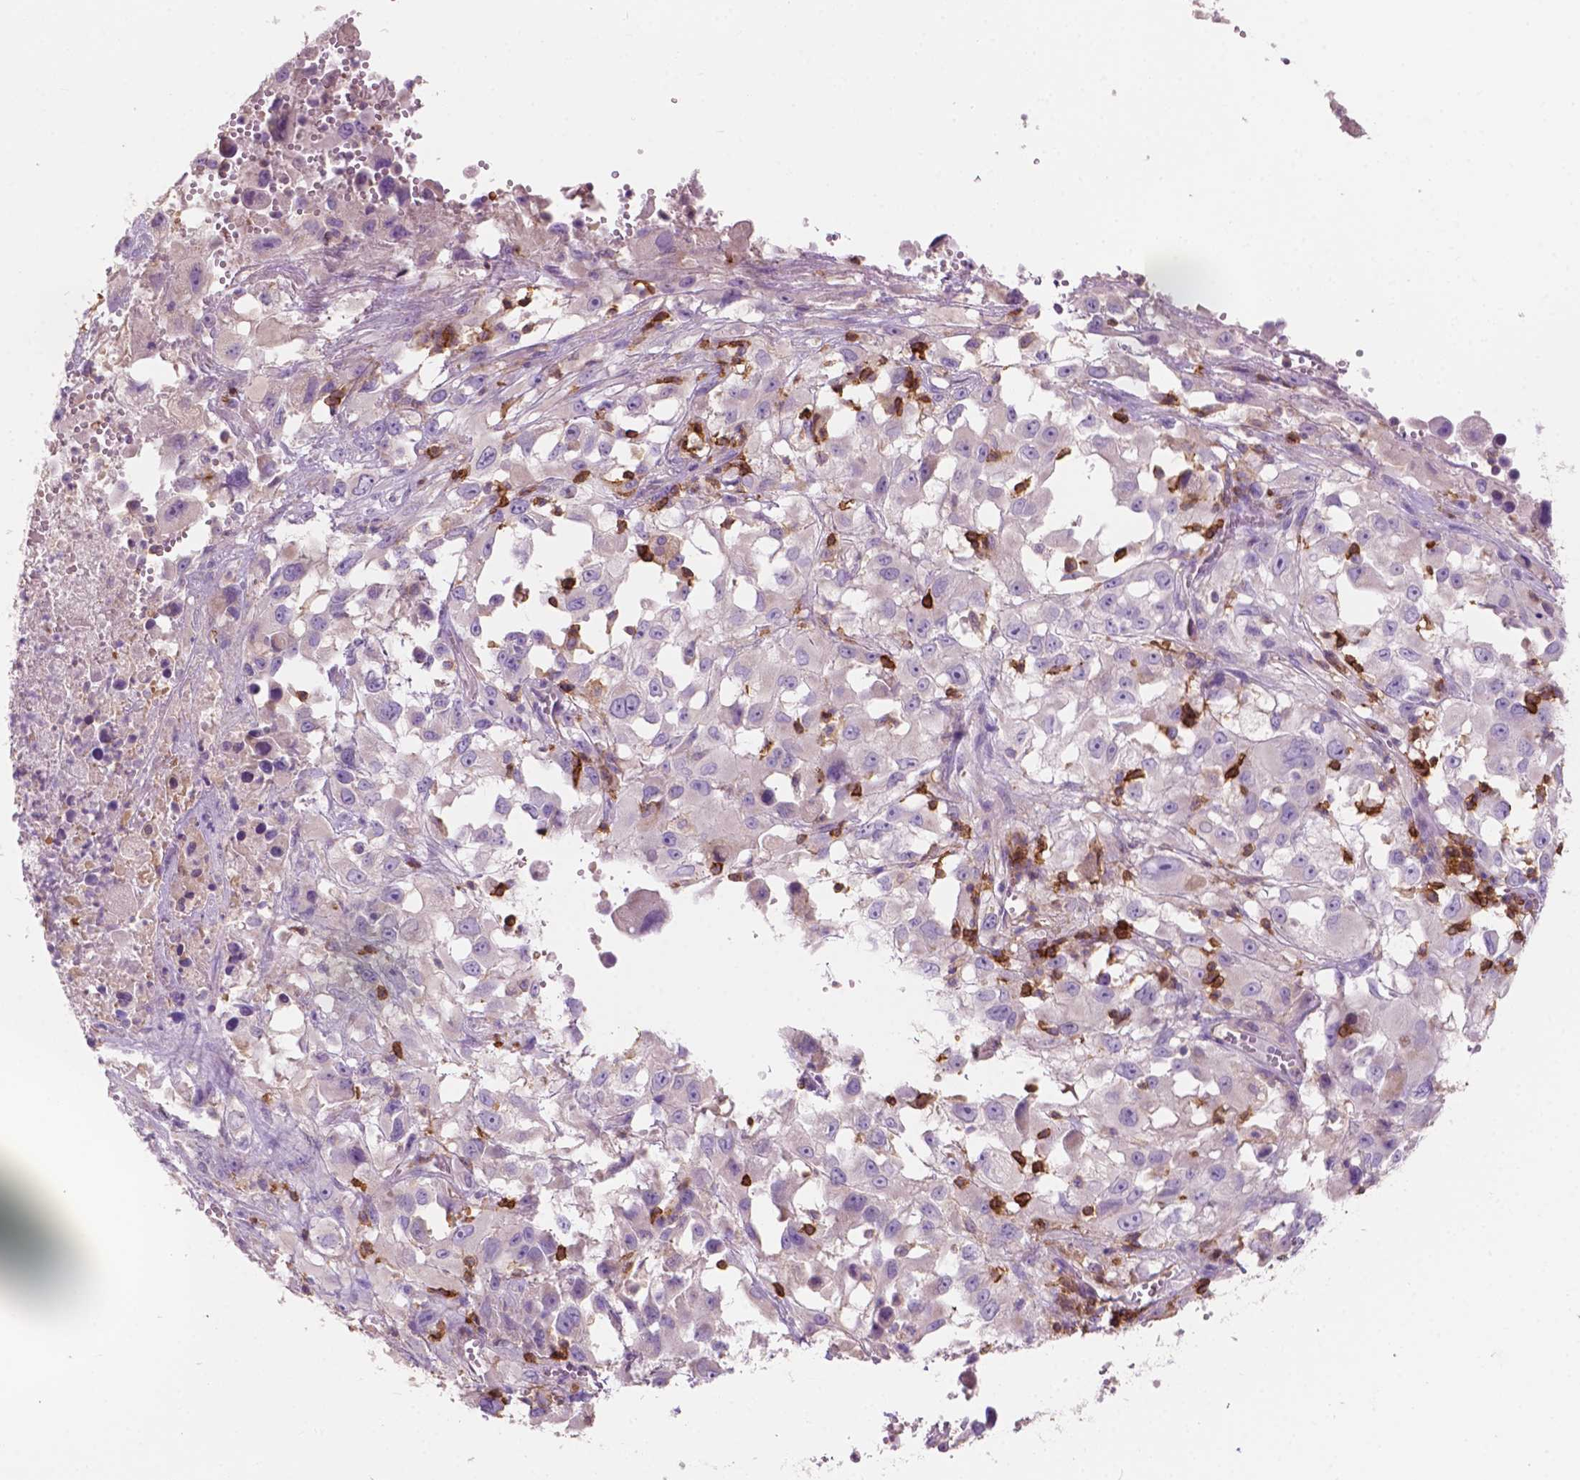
{"staining": {"intensity": "negative", "quantity": "none", "location": "none"}, "tissue": "melanoma", "cell_type": "Tumor cells", "image_type": "cancer", "snomed": [{"axis": "morphology", "description": "Malignant melanoma, Metastatic site"}, {"axis": "topography", "description": "Soft tissue"}], "caption": "A histopathology image of malignant melanoma (metastatic site) stained for a protein exhibits no brown staining in tumor cells. Brightfield microscopy of IHC stained with DAB (brown) and hematoxylin (blue), captured at high magnification.", "gene": "SEMA4A", "patient": {"sex": "male", "age": 50}}